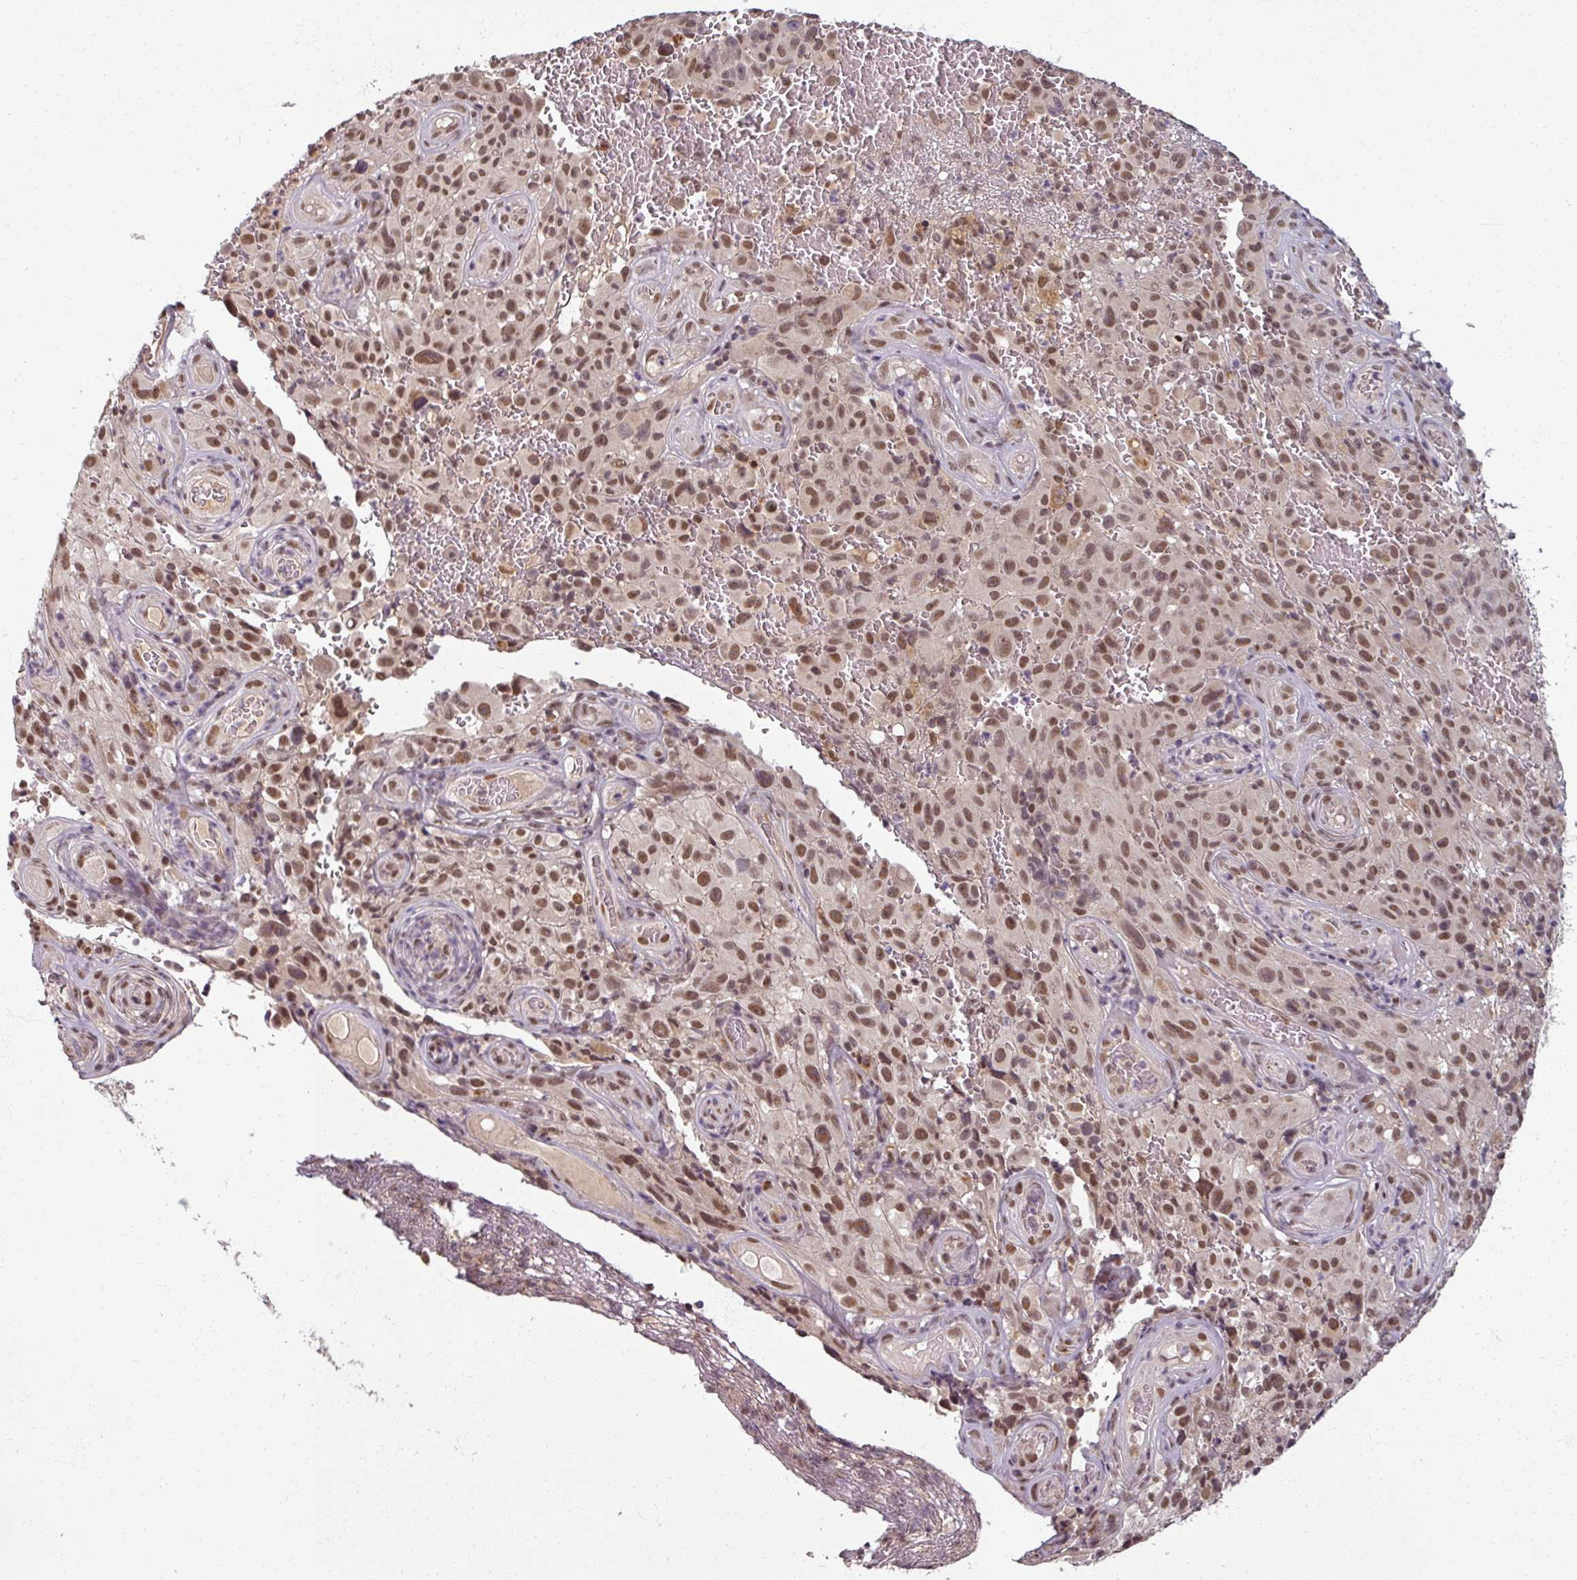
{"staining": {"intensity": "moderate", "quantity": ">75%", "location": "nuclear"}, "tissue": "melanoma", "cell_type": "Tumor cells", "image_type": "cancer", "snomed": [{"axis": "morphology", "description": "Malignant melanoma, NOS"}, {"axis": "topography", "description": "Skin"}], "caption": "This is a micrograph of IHC staining of malignant melanoma, which shows moderate positivity in the nuclear of tumor cells.", "gene": "POLR2G", "patient": {"sex": "female", "age": 82}}